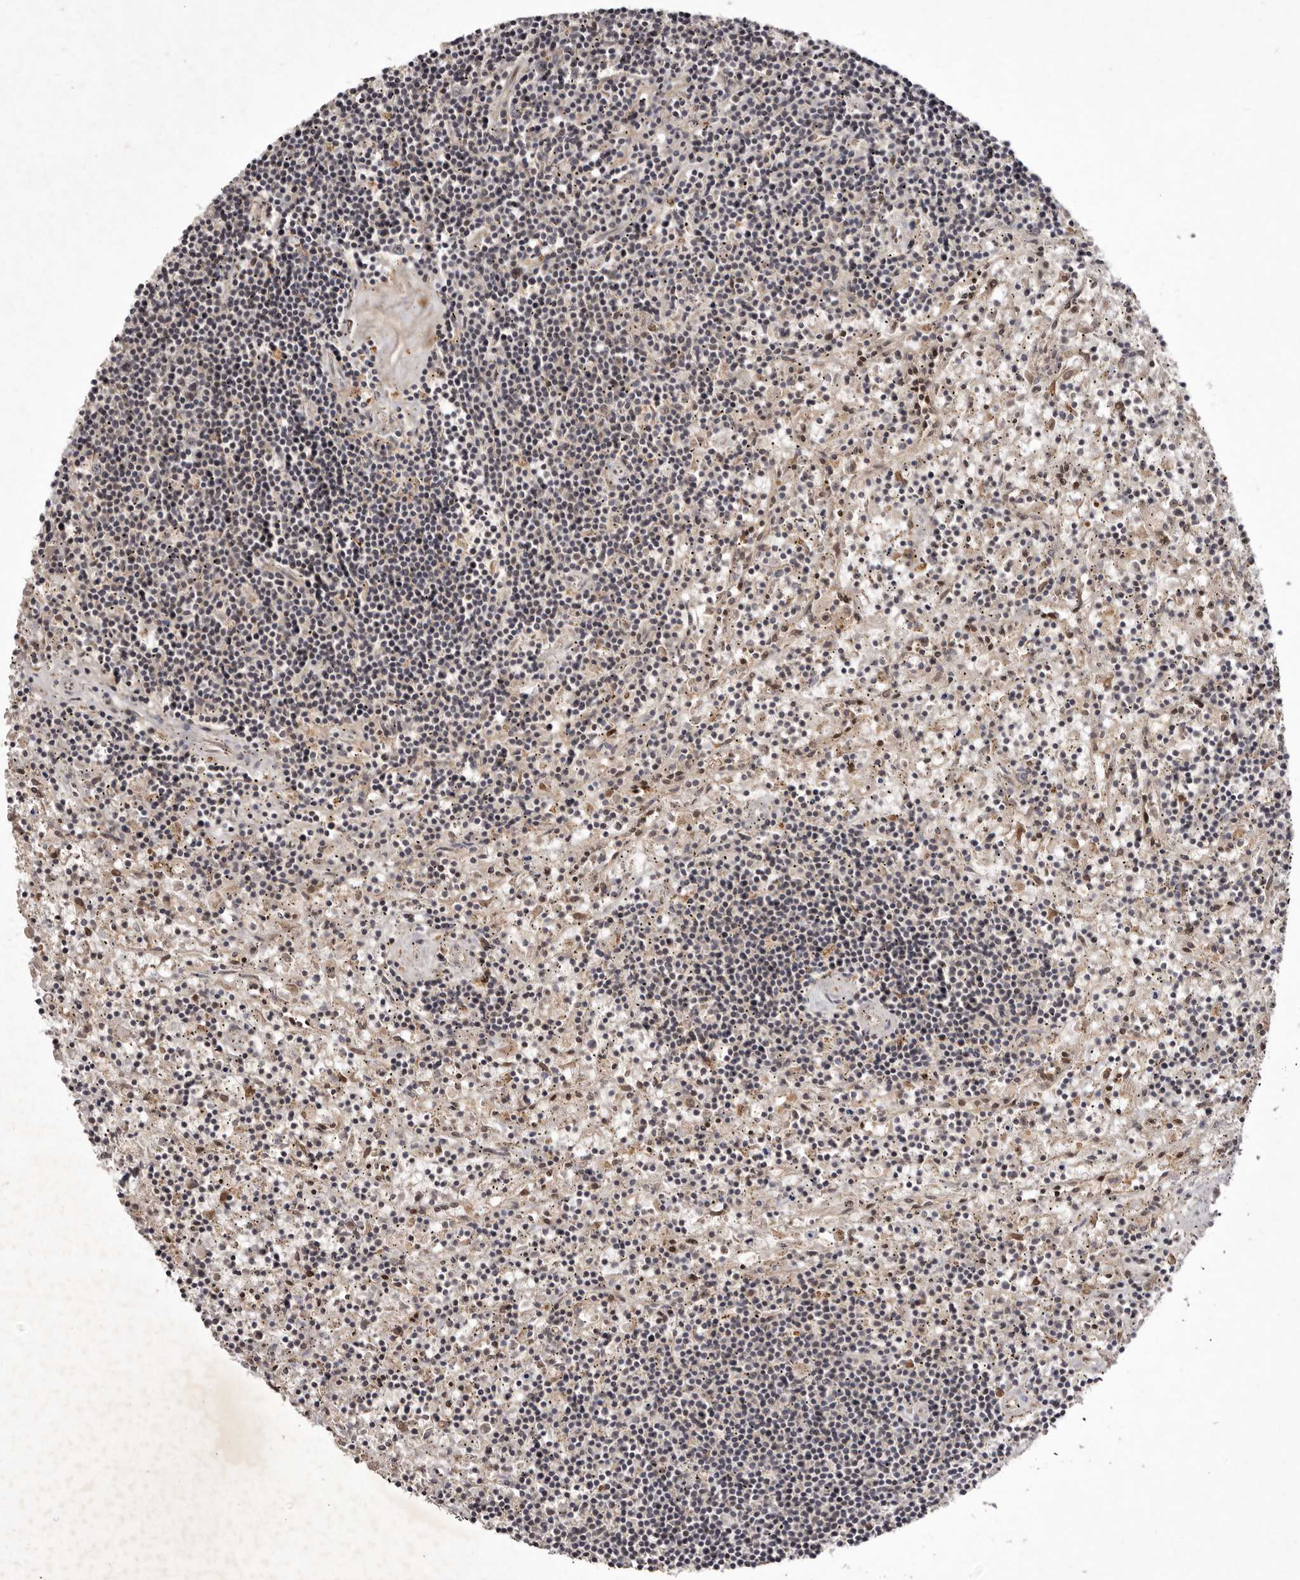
{"staining": {"intensity": "negative", "quantity": "none", "location": "none"}, "tissue": "lymphoma", "cell_type": "Tumor cells", "image_type": "cancer", "snomed": [{"axis": "morphology", "description": "Malignant lymphoma, non-Hodgkin's type, Low grade"}, {"axis": "topography", "description": "Spleen"}], "caption": "Immunohistochemical staining of human lymphoma exhibits no significant expression in tumor cells.", "gene": "ABL1", "patient": {"sex": "male", "age": 76}}